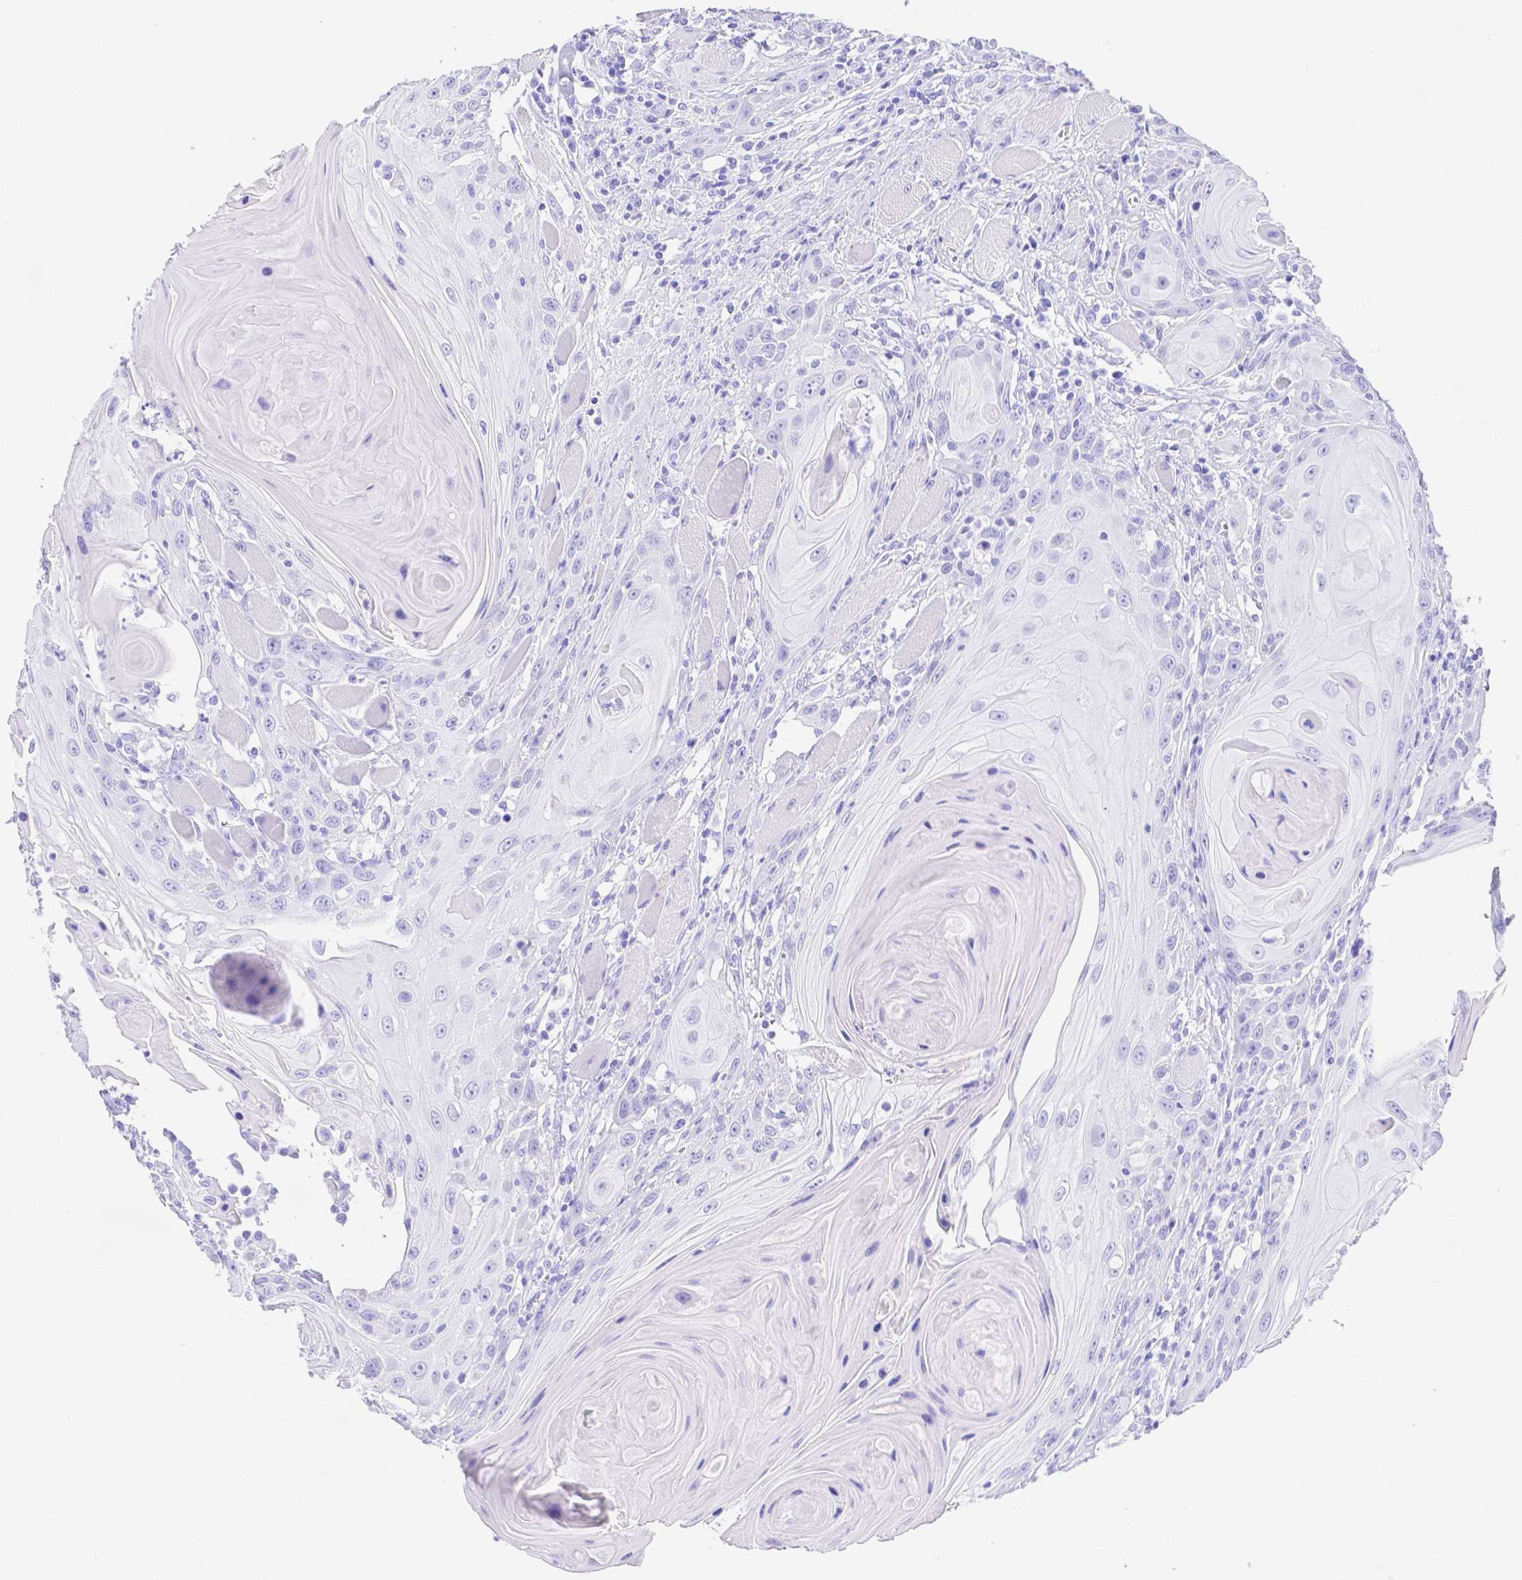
{"staining": {"intensity": "negative", "quantity": "none", "location": "none"}, "tissue": "head and neck cancer", "cell_type": "Tumor cells", "image_type": "cancer", "snomed": [{"axis": "morphology", "description": "Squamous cell carcinoma, NOS"}, {"axis": "topography", "description": "Head-Neck"}], "caption": "This photomicrograph is of head and neck squamous cell carcinoma stained with immunohistochemistry (IHC) to label a protein in brown with the nuclei are counter-stained blue. There is no staining in tumor cells.", "gene": "SMR3A", "patient": {"sex": "female", "age": 80}}